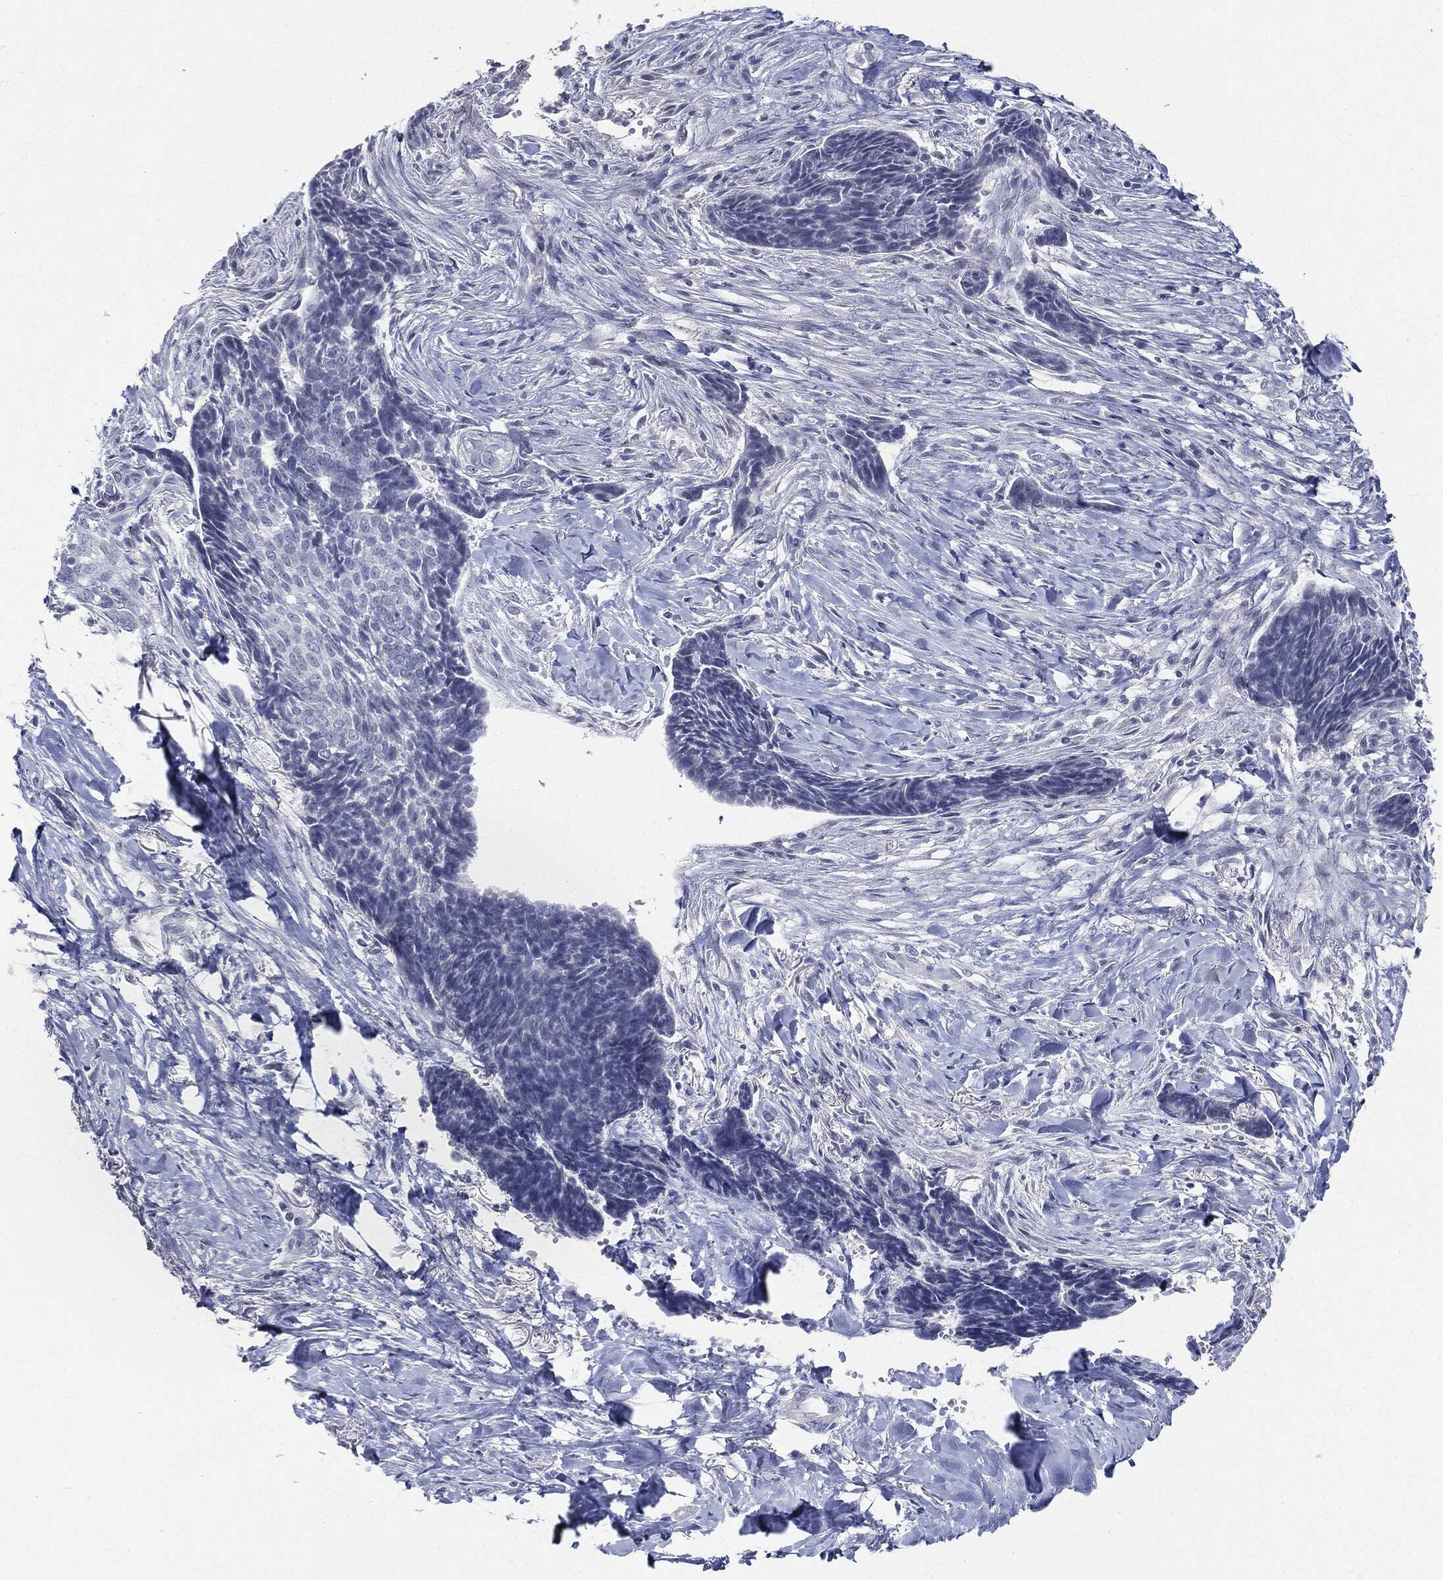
{"staining": {"intensity": "negative", "quantity": "none", "location": "none"}, "tissue": "skin cancer", "cell_type": "Tumor cells", "image_type": "cancer", "snomed": [{"axis": "morphology", "description": "Basal cell carcinoma"}, {"axis": "topography", "description": "Skin"}], "caption": "A photomicrograph of skin cancer (basal cell carcinoma) stained for a protein reveals no brown staining in tumor cells.", "gene": "CGB1", "patient": {"sex": "male", "age": 86}}